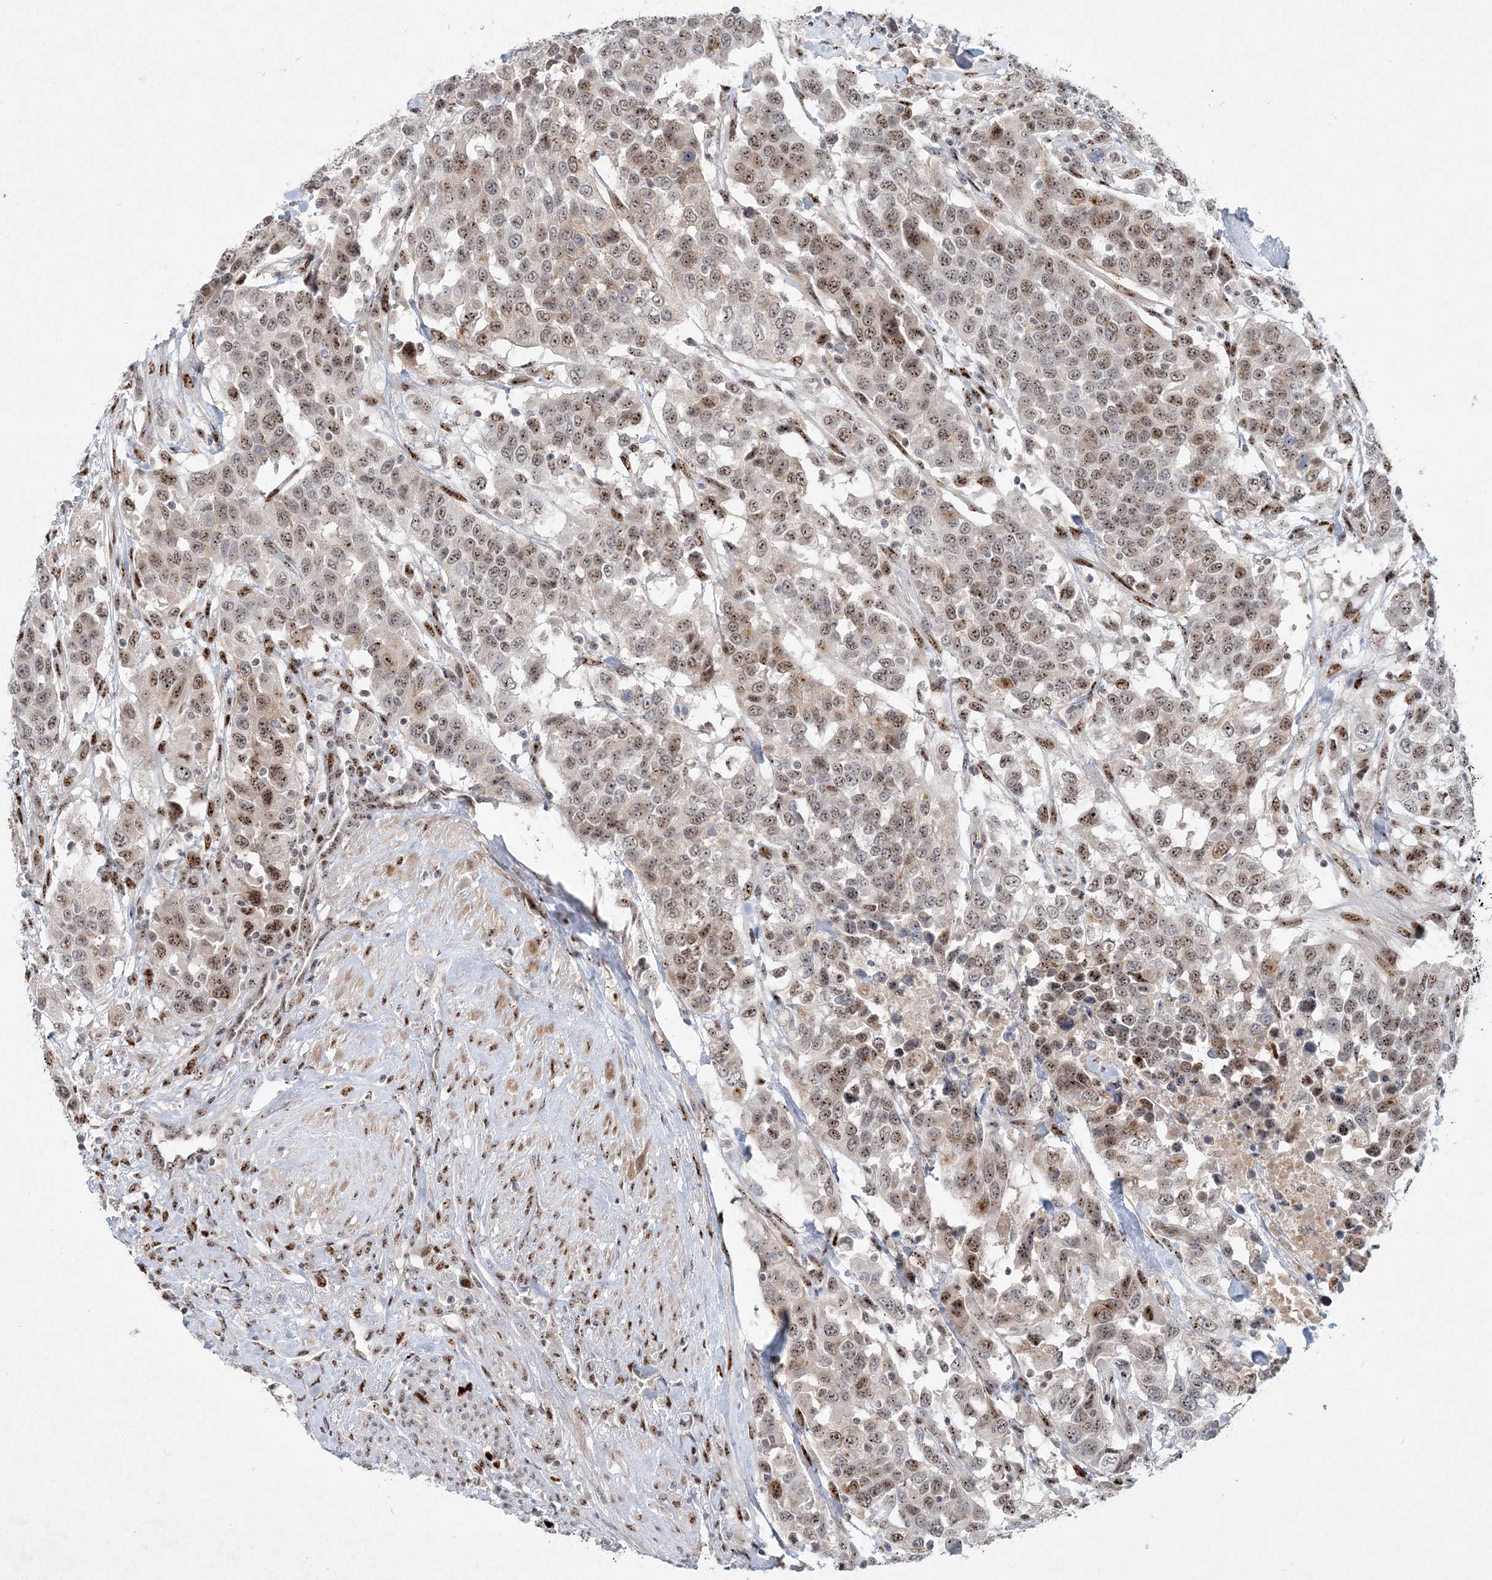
{"staining": {"intensity": "moderate", "quantity": ">75%", "location": "nuclear"}, "tissue": "urothelial cancer", "cell_type": "Tumor cells", "image_type": "cancer", "snomed": [{"axis": "morphology", "description": "Urothelial carcinoma, High grade"}, {"axis": "topography", "description": "Urinary bladder"}], "caption": "Urothelial cancer was stained to show a protein in brown. There is medium levels of moderate nuclear staining in approximately >75% of tumor cells. (DAB = brown stain, brightfield microscopy at high magnification).", "gene": "GIN1", "patient": {"sex": "female", "age": 80}}